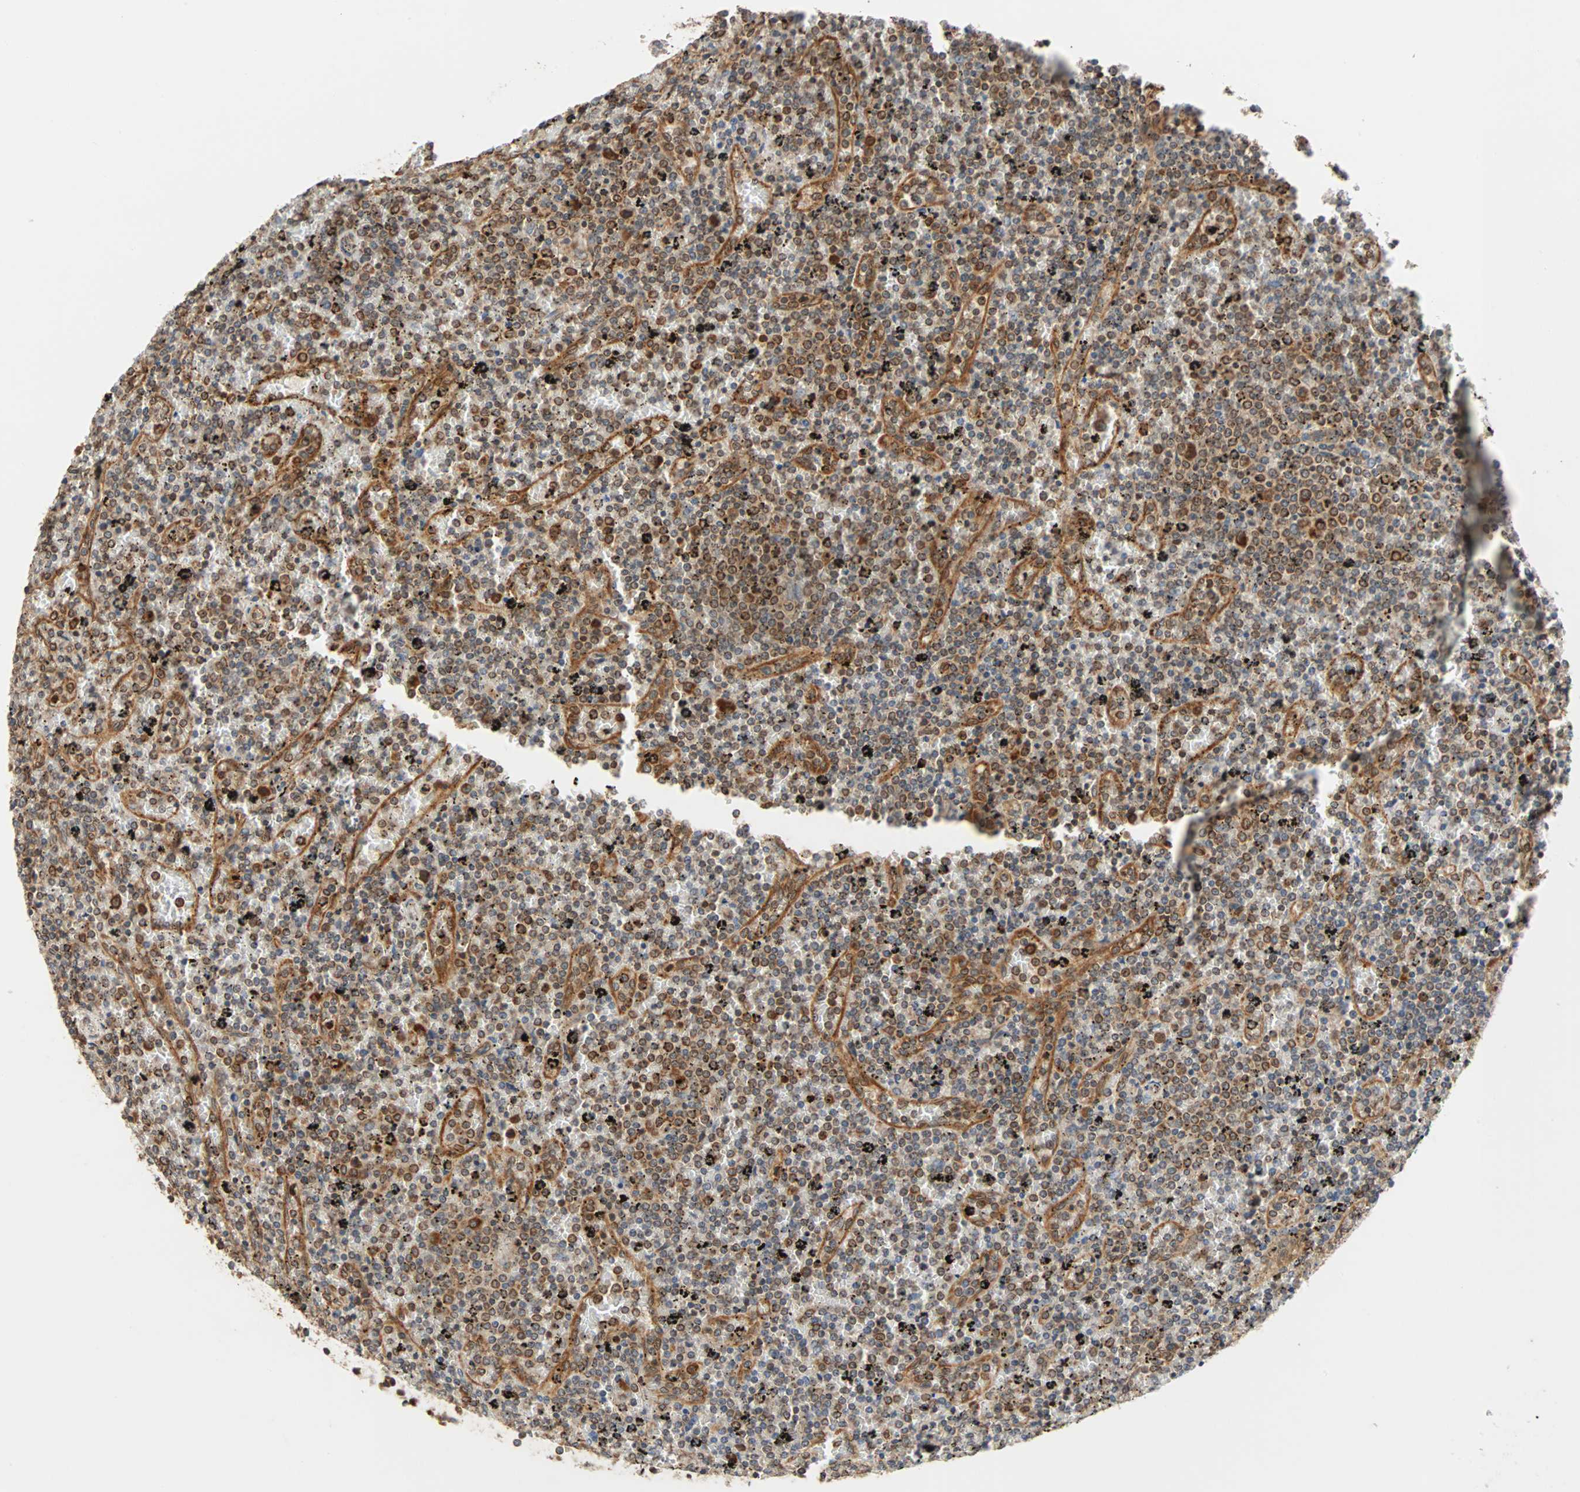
{"staining": {"intensity": "moderate", "quantity": "25%-75%", "location": "cytoplasmic/membranous,nuclear"}, "tissue": "lymphoma", "cell_type": "Tumor cells", "image_type": "cancer", "snomed": [{"axis": "morphology", "description": "Malignant lymphoma, non-Hodgkin's type, Low grade"}, {"axis": "topography", "description": "Spleen"}], "caption": "Lymphoma was stained to show a protein in brown. There is medium levels of moderate cytoplasmic/membranous and nuclear staining in about 25%-75% of tumor cells.", "gene": "AUP1", "patient": {"sex": "female", "age": 77}}